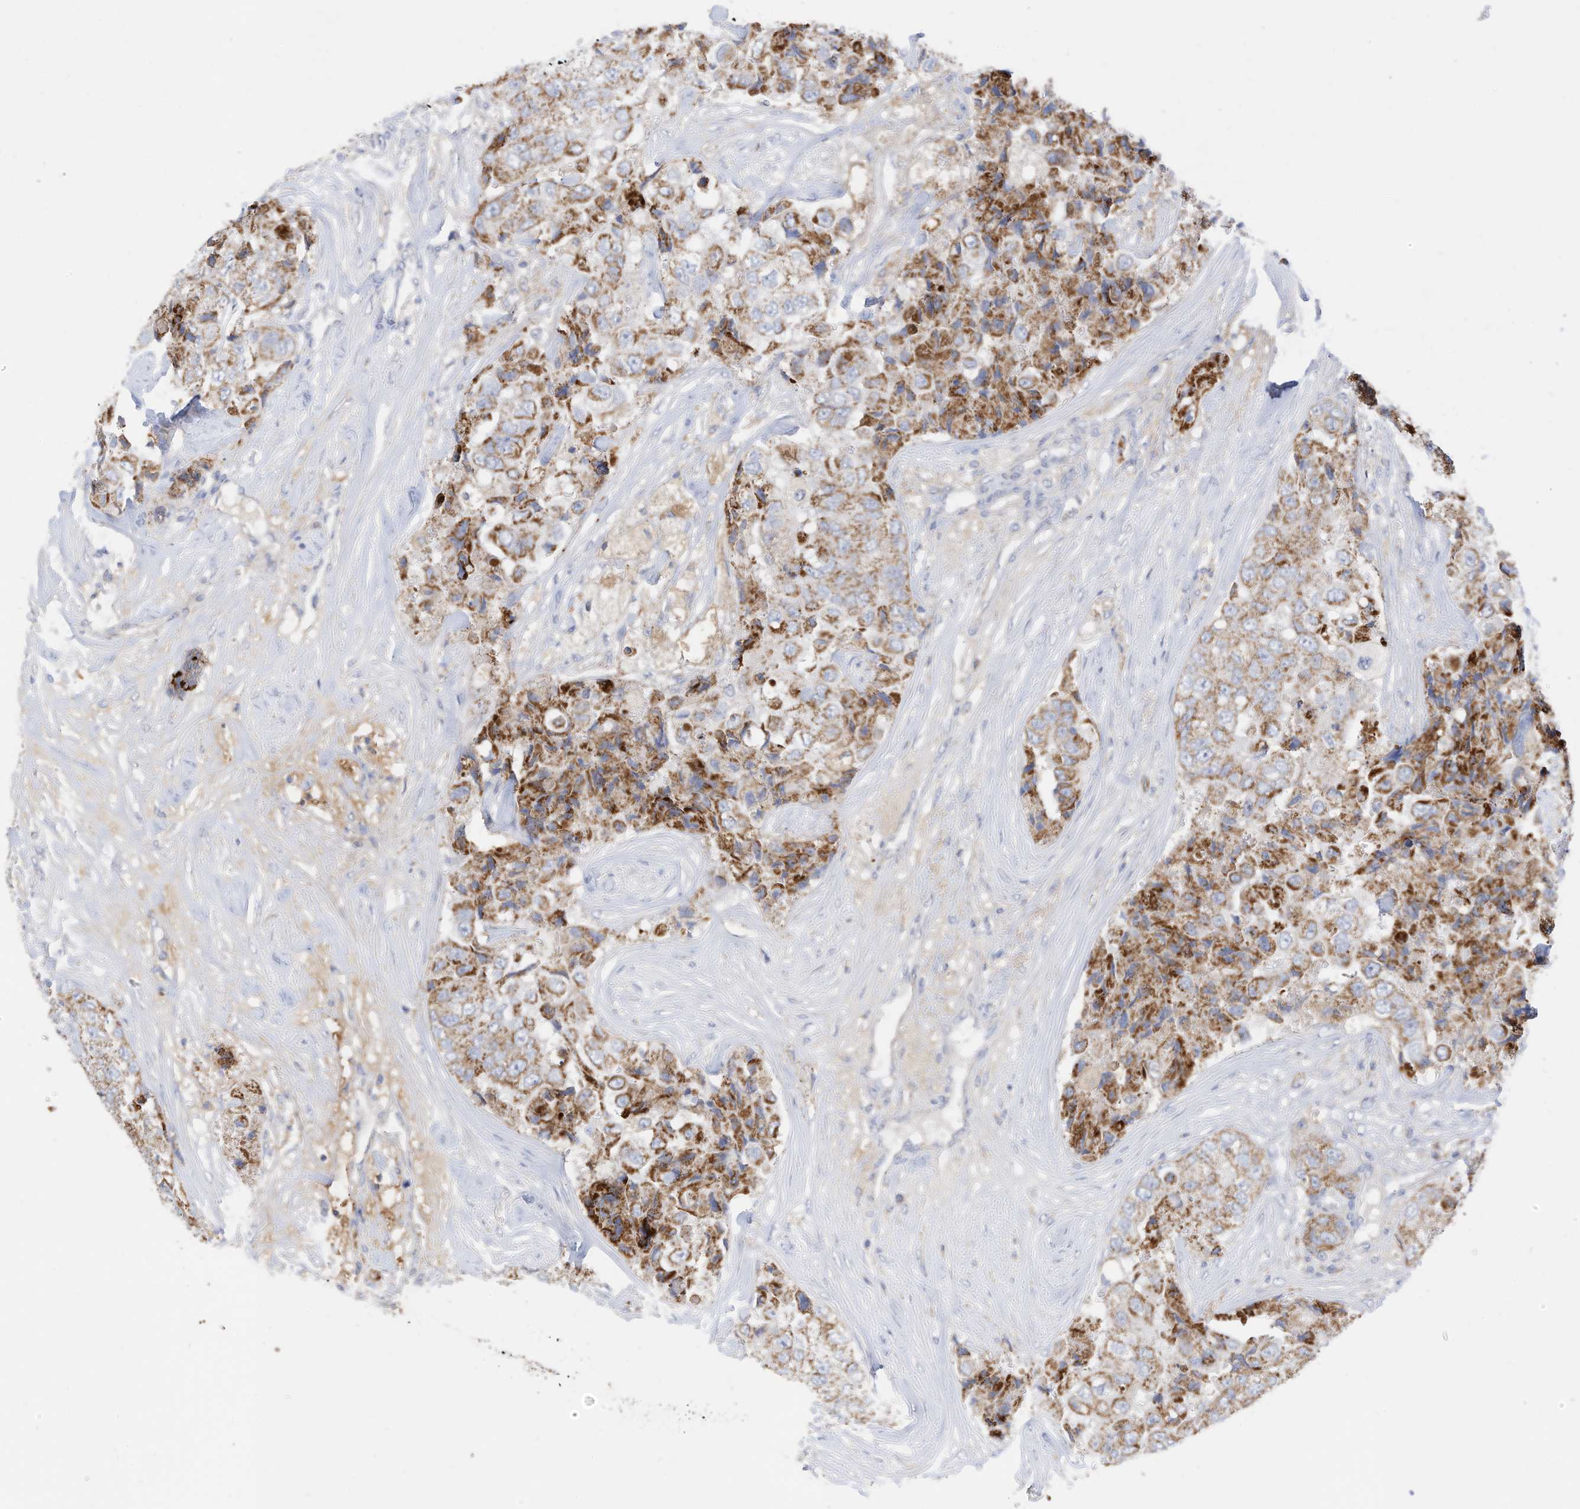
{"staining": {"intensity": "moderate", "quantity": ">75%", "location": "cytoplasmic/membranous"}, "tissue": "breast cancer", "cell_type": "Tumor cells", "image_type": "cancer", "snomed": [{"axis": "morphology", "description": "Duct carcinoma"}, {"axis": "topography", "description": "Breast"}], "caption": "Tumor cells reveal medium levels of moderate cytoplasmic/membranous staining in about >75% of cells in infiltrating ductal carcinoma (breast).", "gene": "RHOH", "patient": {"sex": "female", "age": 62}}